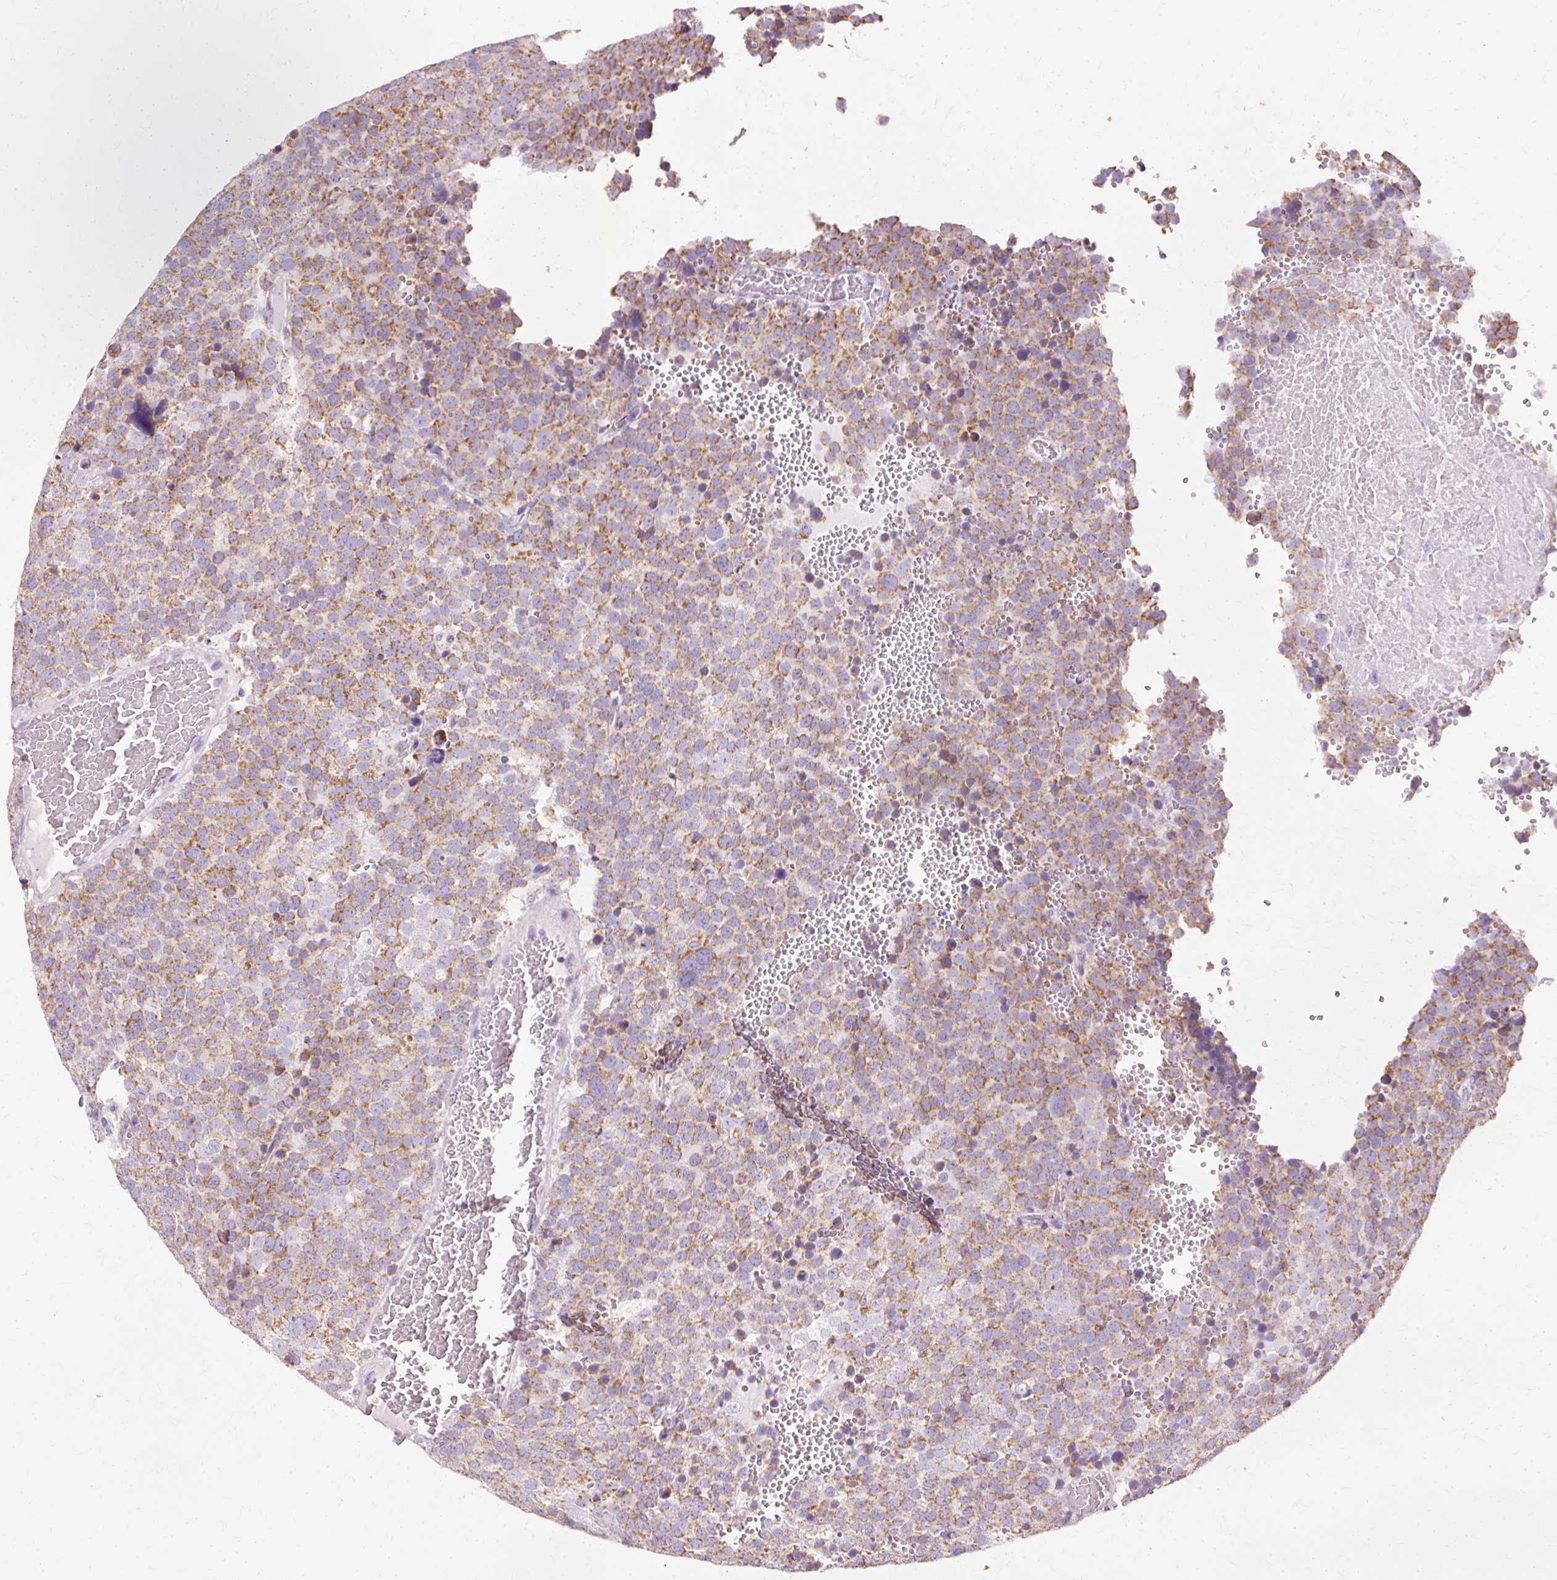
{"staining": {"intensity": "moderate", "quantity": ">75%", "location": "cytoplasmic/membranous"}, "tissue": "testis cancer", "cell_type": "Tumor cells", "image_type": "cancer", "snomed": [{"axis": "morphology", "description": "Seminoma, NOS"}, {"axis": "topography", "description": "Testis"}], "caption": "Immunohistochemistry of human testis cancer shows medium levels of moderate cytoplasmic/membranous positivity in about >75% of tumor cells.", "gene": "ATP5PO", "patient": {"sex": "male", "age": 71}}